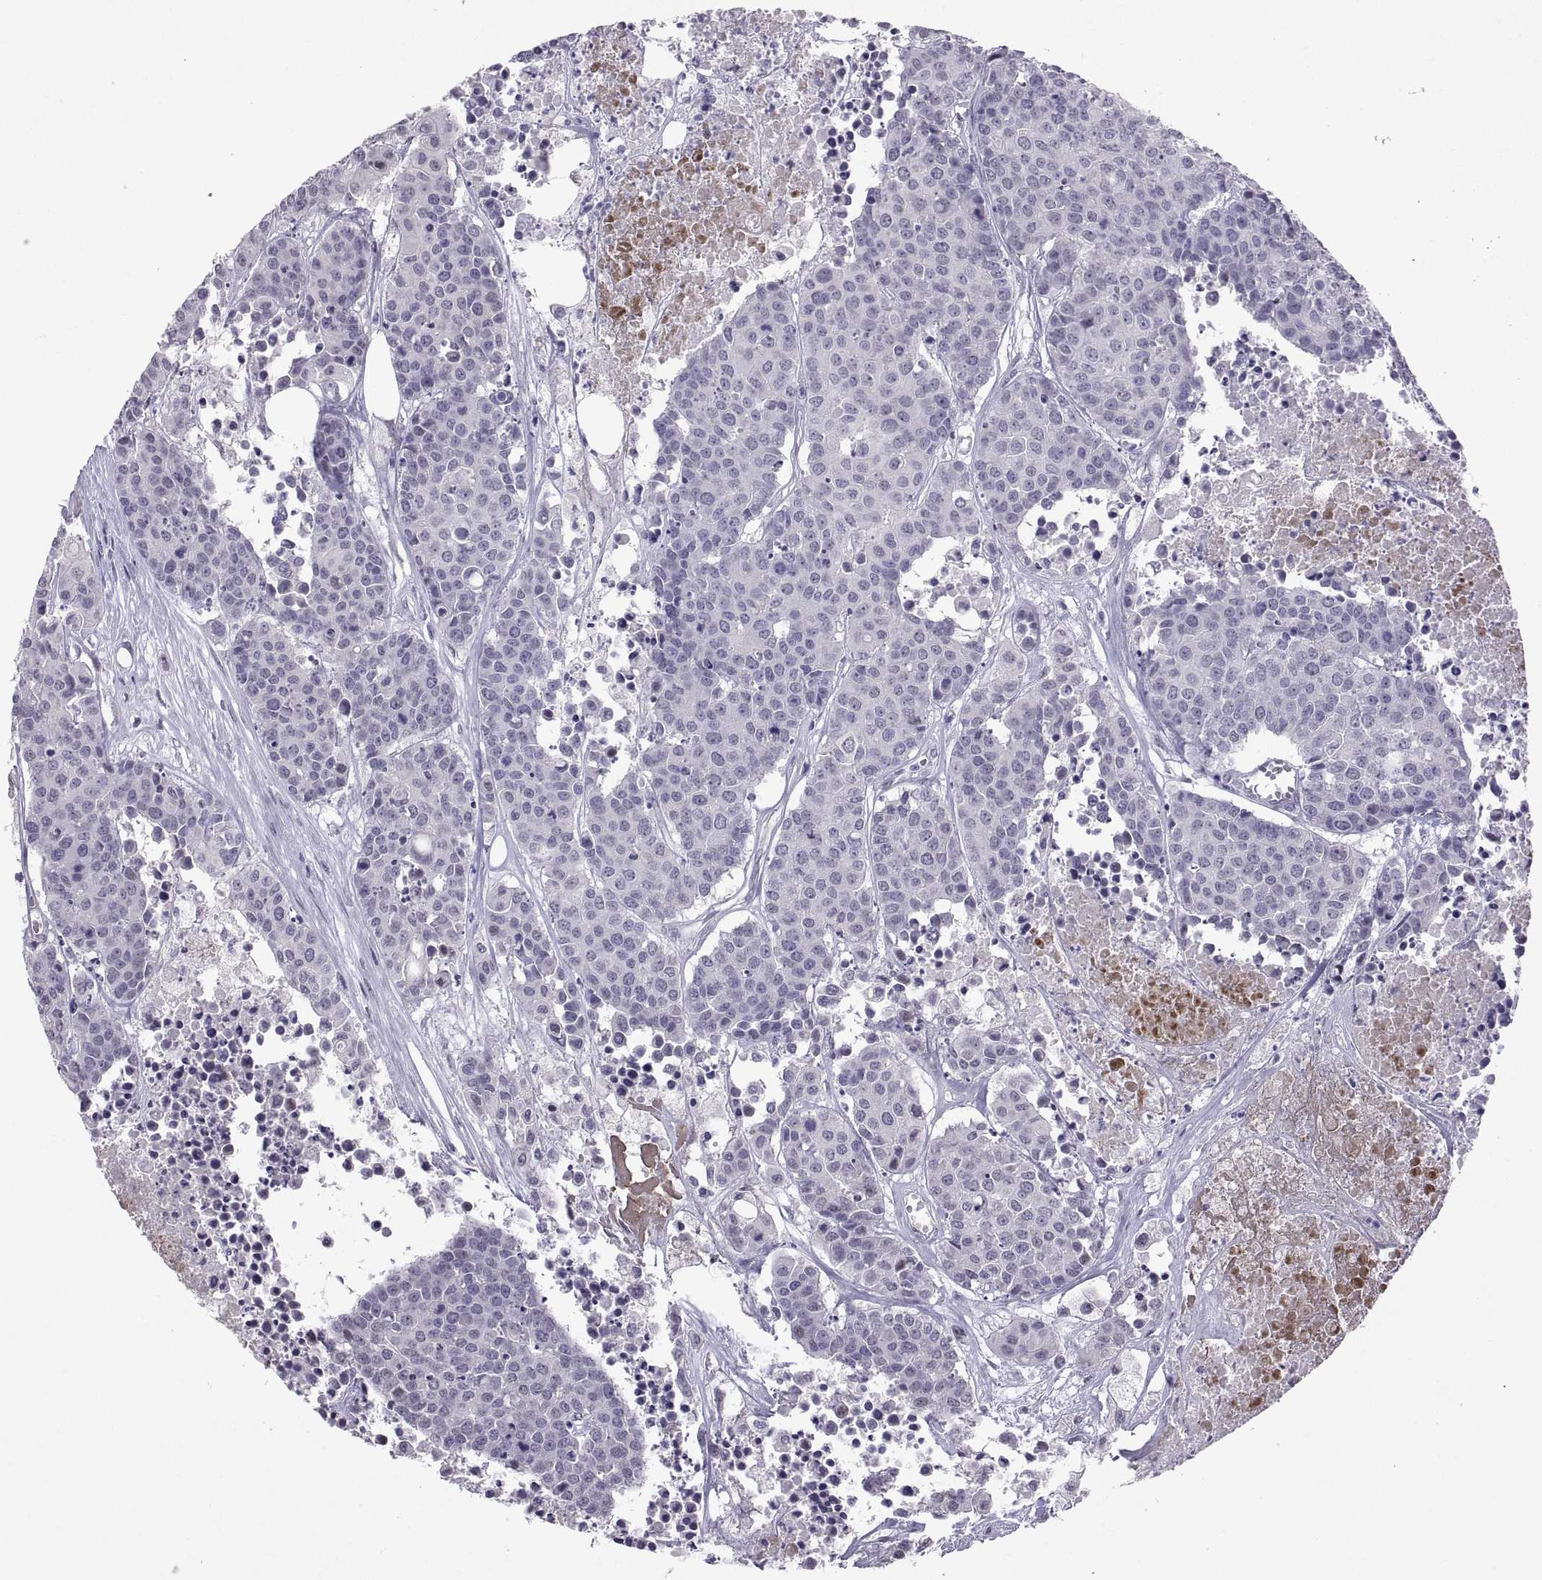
{"staining": {"intensity": "negative", "quantity": "none", "location": "none"}, "tissue": "carcinoid", "cell_type": "Tumor cells", "image_type": "cancer", "snomed": [{"axis": "morphology", "description": "Carcinoid, malignant, NOS"}, {"axis": "topography", "description": "Colon"}], "caption": "Malignant carcinoid stained for a protein using immunohistochemistry (IHC) demonstrates no staining tumor cells.", "gene": "KRT77", "patient": {"sex": "male", "age": 81}}